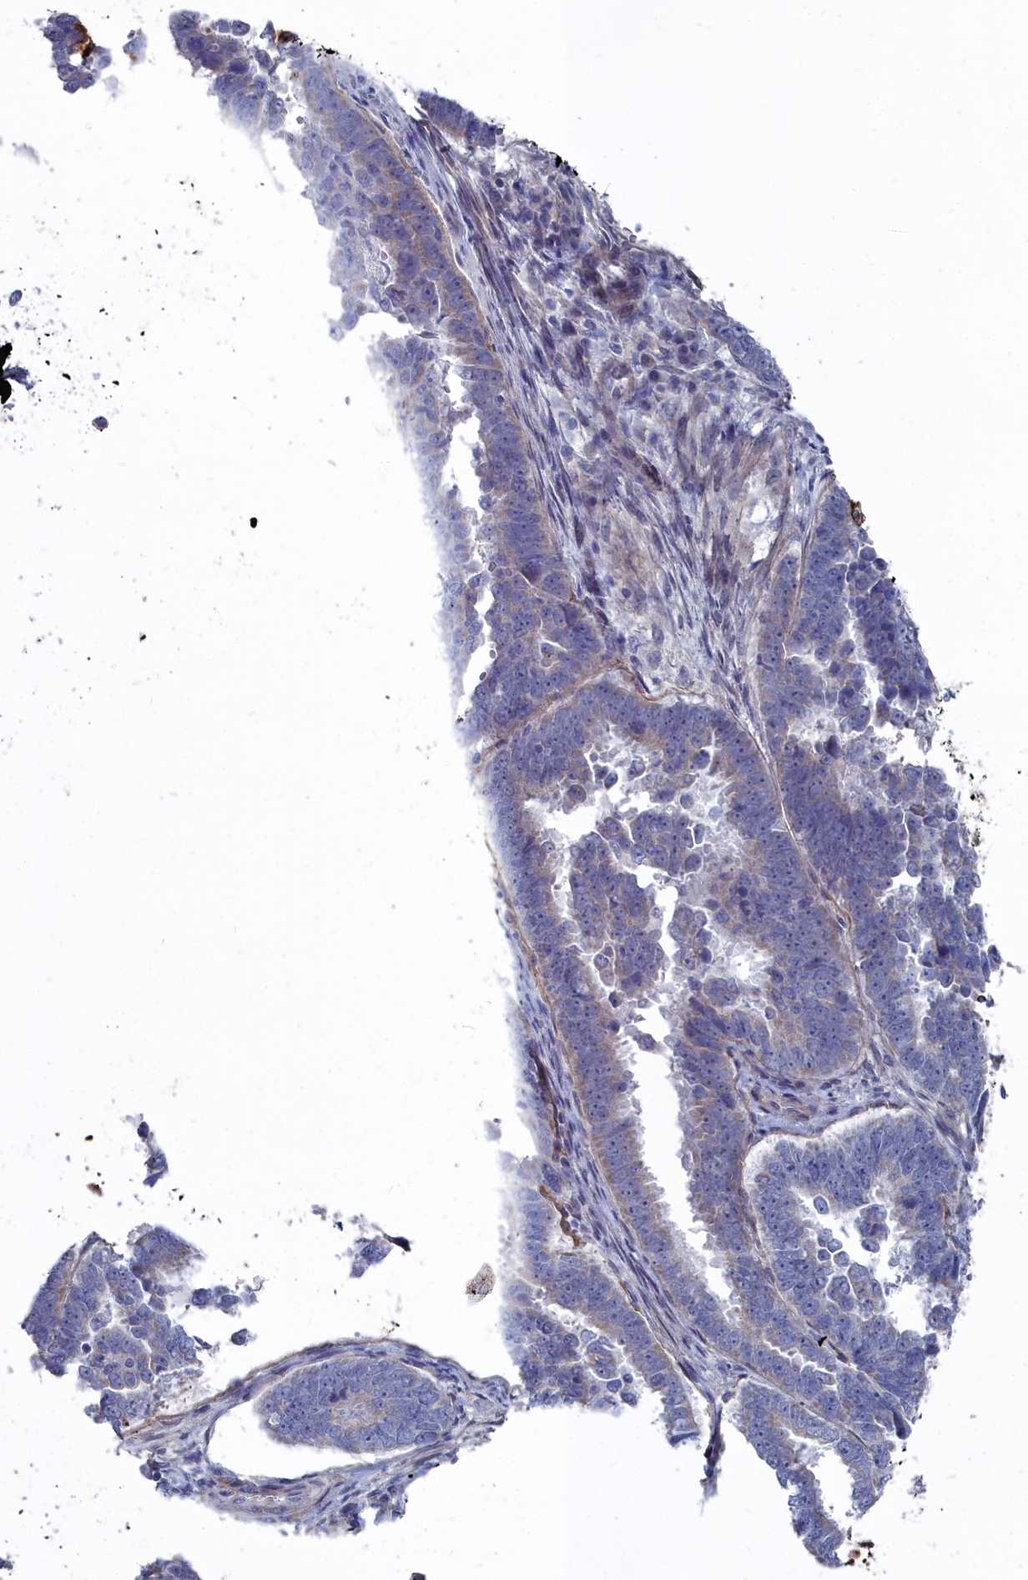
{"staining": {"intensity": "weak", "quantity": "<25%", "location": "cytoplasmic/membranous"}, "tissue": "endometrial cancer", "cell_type": "Tumor cells", "image_type": "cancer", "snomed": [{"axis": "morphology", "description": "Adenocarcinoma, NOS"}, {"axis": "topography", "description": "Endometrium"}], "caption": "Immunohistochemistry micrograph of human endometrial adenocarcinoma stained for a protein (brown), which shows no expression in tumor cells. The staining was performed using DAB to visualize the protein expression in brown, while the nuclei were stained in blue with hematoxylin (Magnification: 20x).", "gene": "SHISAL2A", "patient": {"sex": "female", "age": 75}}